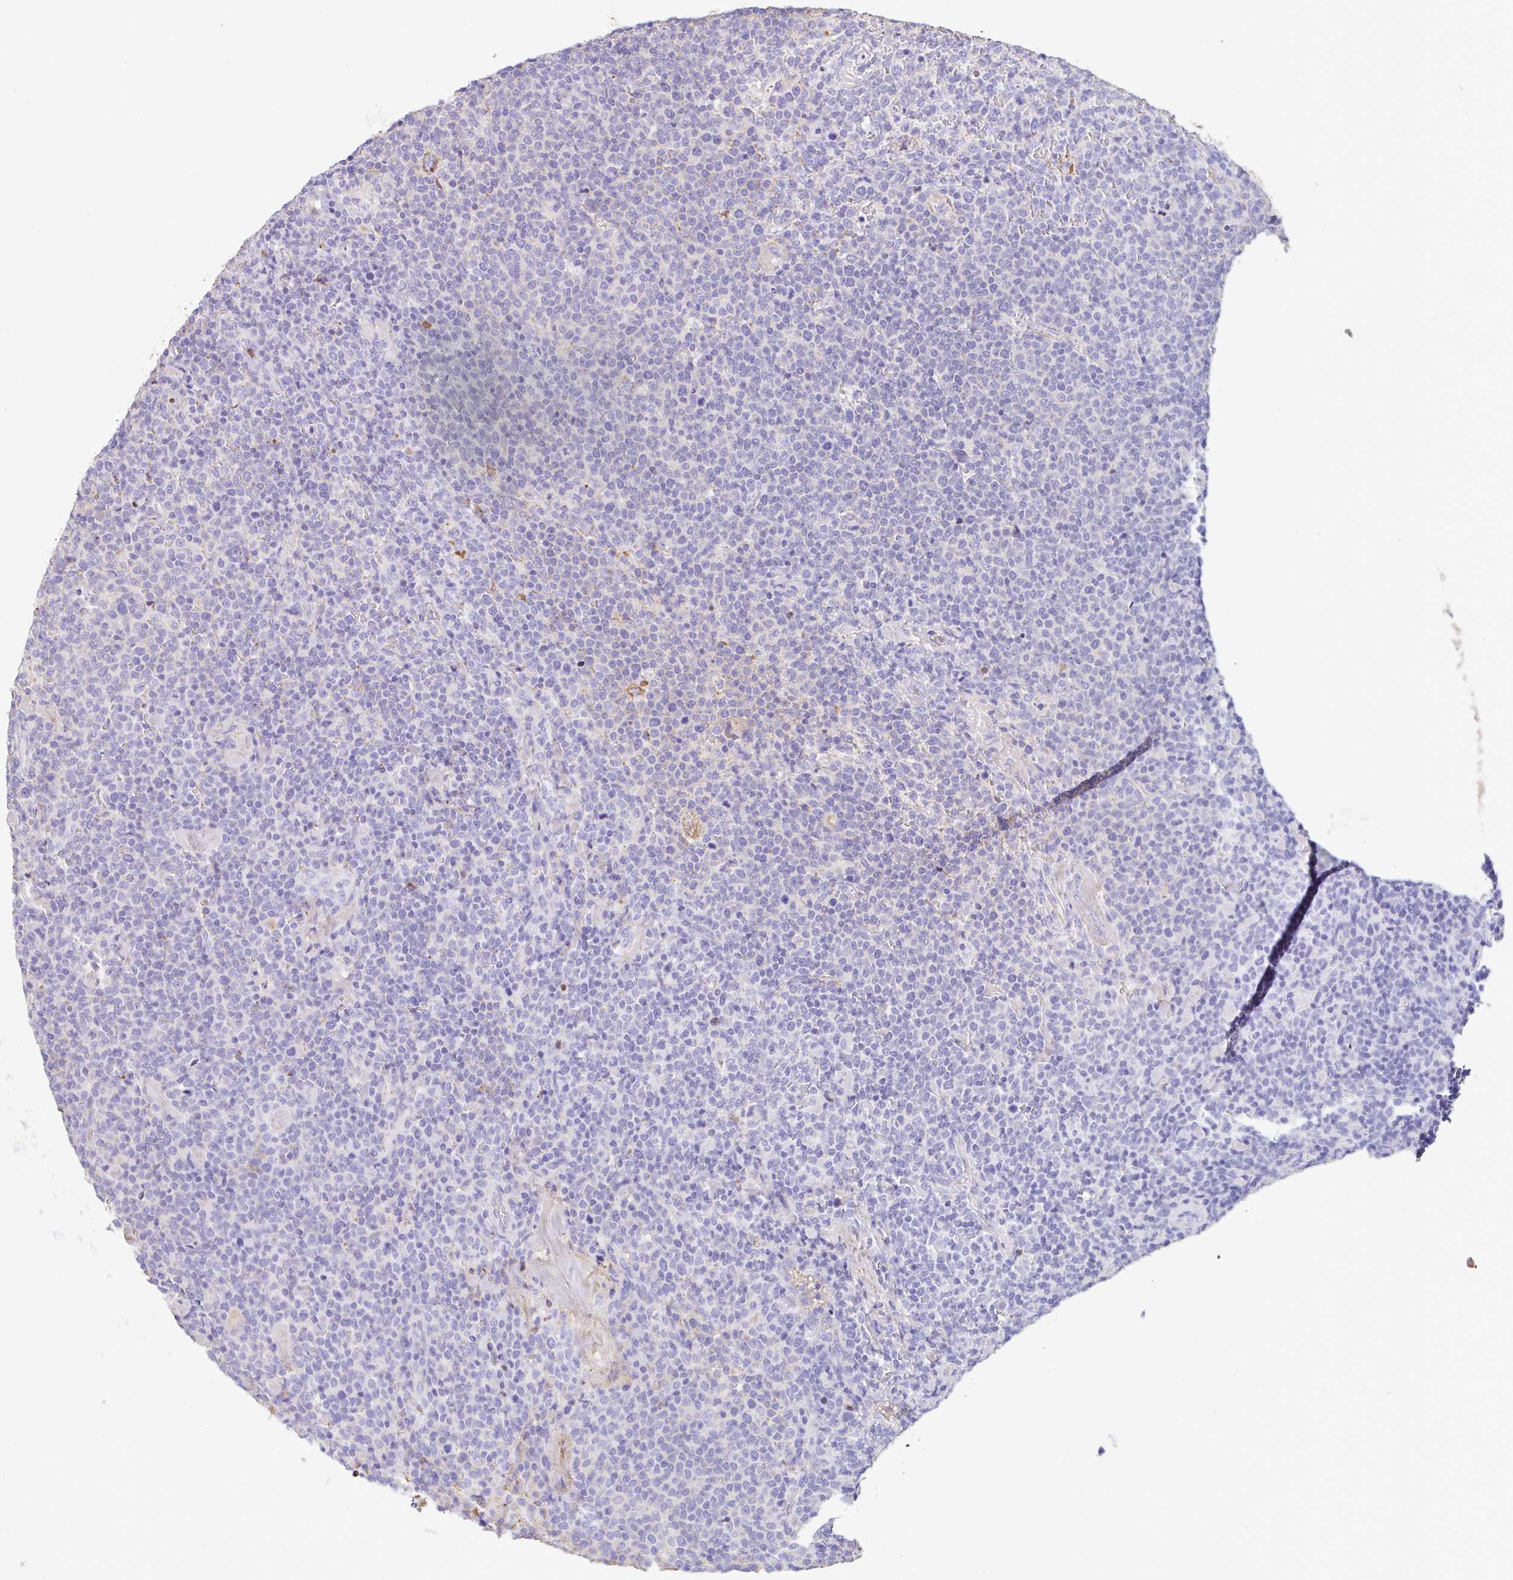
{"staining": {"intensity": "negative", "quantity": "none", "location": "none"}, "tissue": "lymphoma", "cell_type": "Tumor cells", "image_type": "cancer", "snomed": [{"axis": "morphology", "description": "Malignant lymphoma, non-Hodgkin's type, High grade"}, {"axis": "topography", "description": "Lymph node"}], "caption": "IHC histopathology image of neoplastic tissue: human malignant lymphoma, non-Hodgkin's type (high-grade) stained with DAB reveals no significant protein staining in tumor cells.", "gene": "HOXC12", "patient": {"sex": "male", "age": 61}}